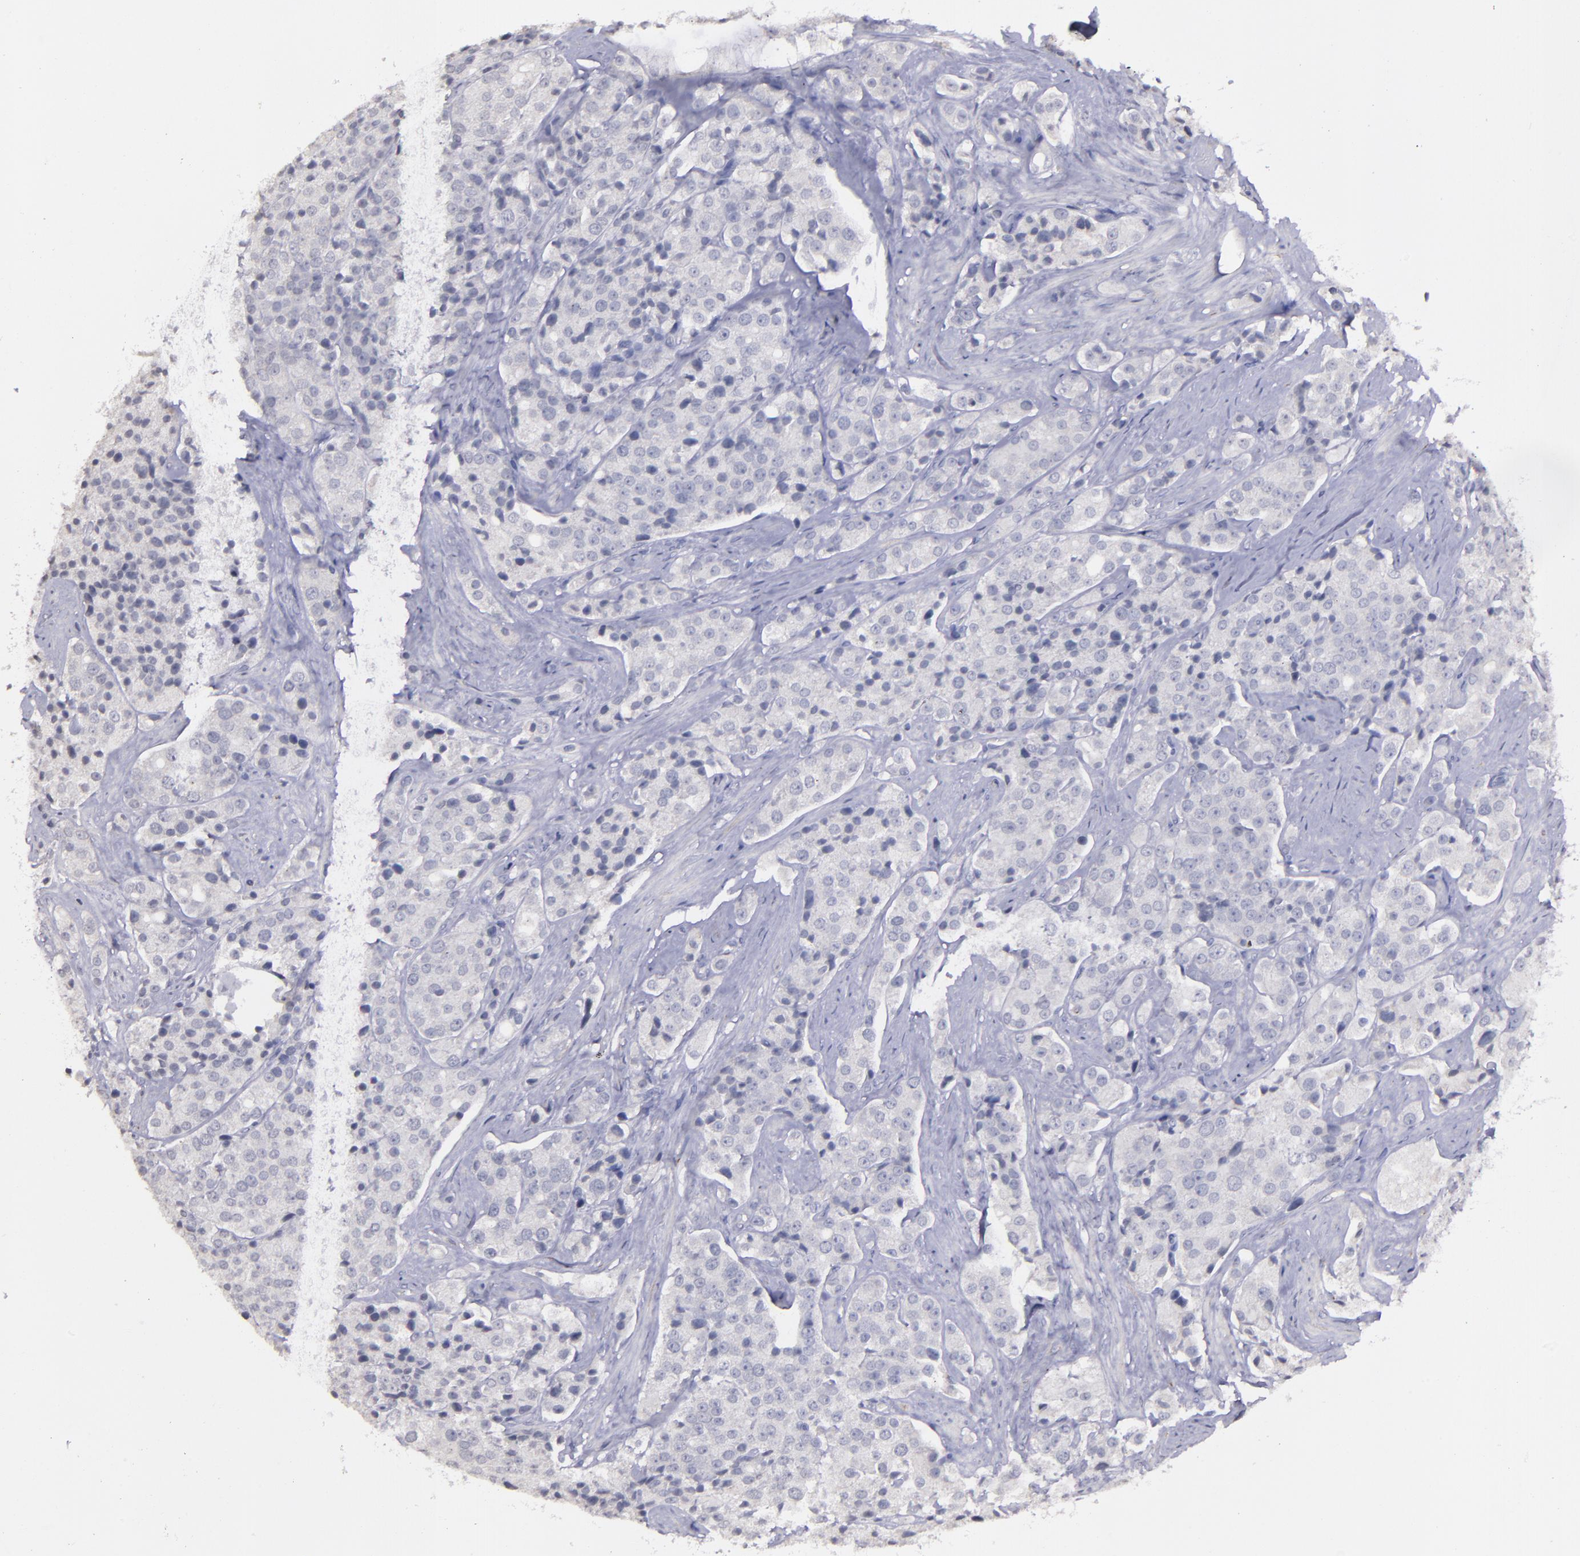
{"staining": {"intensity": "negative", "quantity": "none", "location": "none"}, "tissue": "prostate cancer", "cell_type": "Tumor cells", "image_type": "cancer", "snomed": [{"axis": "morphology", "description": "Adenocarcinoma, Medium grade"}, {"axis": "topography", "description": "Prostate"}], "caption": "Immunohistochemistry (IHC) histopathology image of prostate adenocarcinoma (medium-grade) stained for a protein (brown), which displays no positivity in tumor cells.", "gene": "MASP1", "patient": {"sex": "male", "age": 70}}